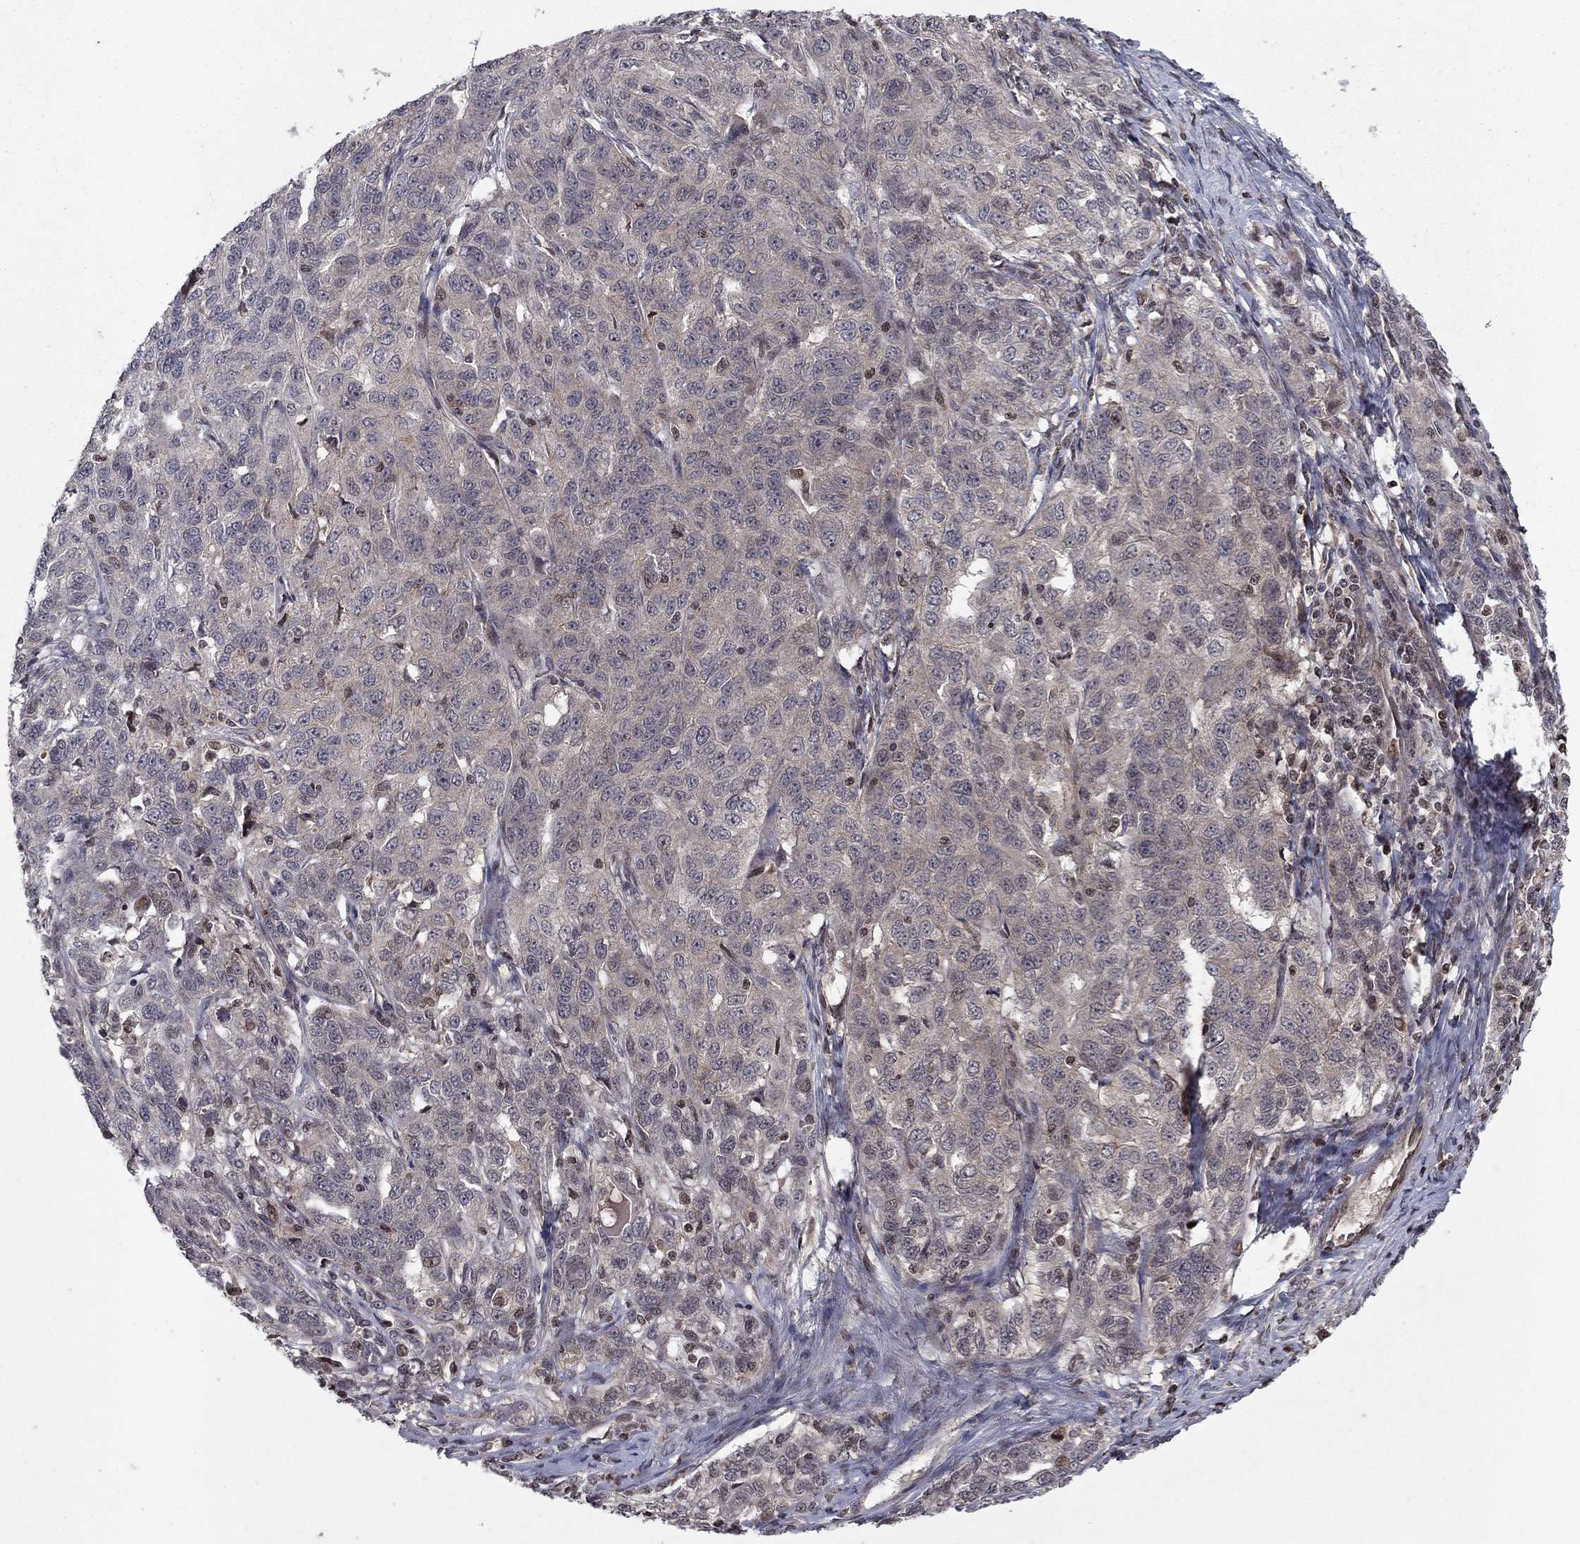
{"staining": {"intensity": "negative", "quantity": "none", "location": "none"}, "tissue": "ovarian cancer", "cell_type": "Tumor cells", "image_type": "cancer", "snomed": [{"axis": "morphology", "description": "Cystadenocarcinoma, serous, NOS"}, {"axis": "topography", "description": "Ovary"}], "caption": "A micrograph of human ovarian cancer (serous cystadenocarcinoma) is negative for staining in tumor cells.", "gene": "SORBS1", "patient": {"sex": "female", "age": 71}}